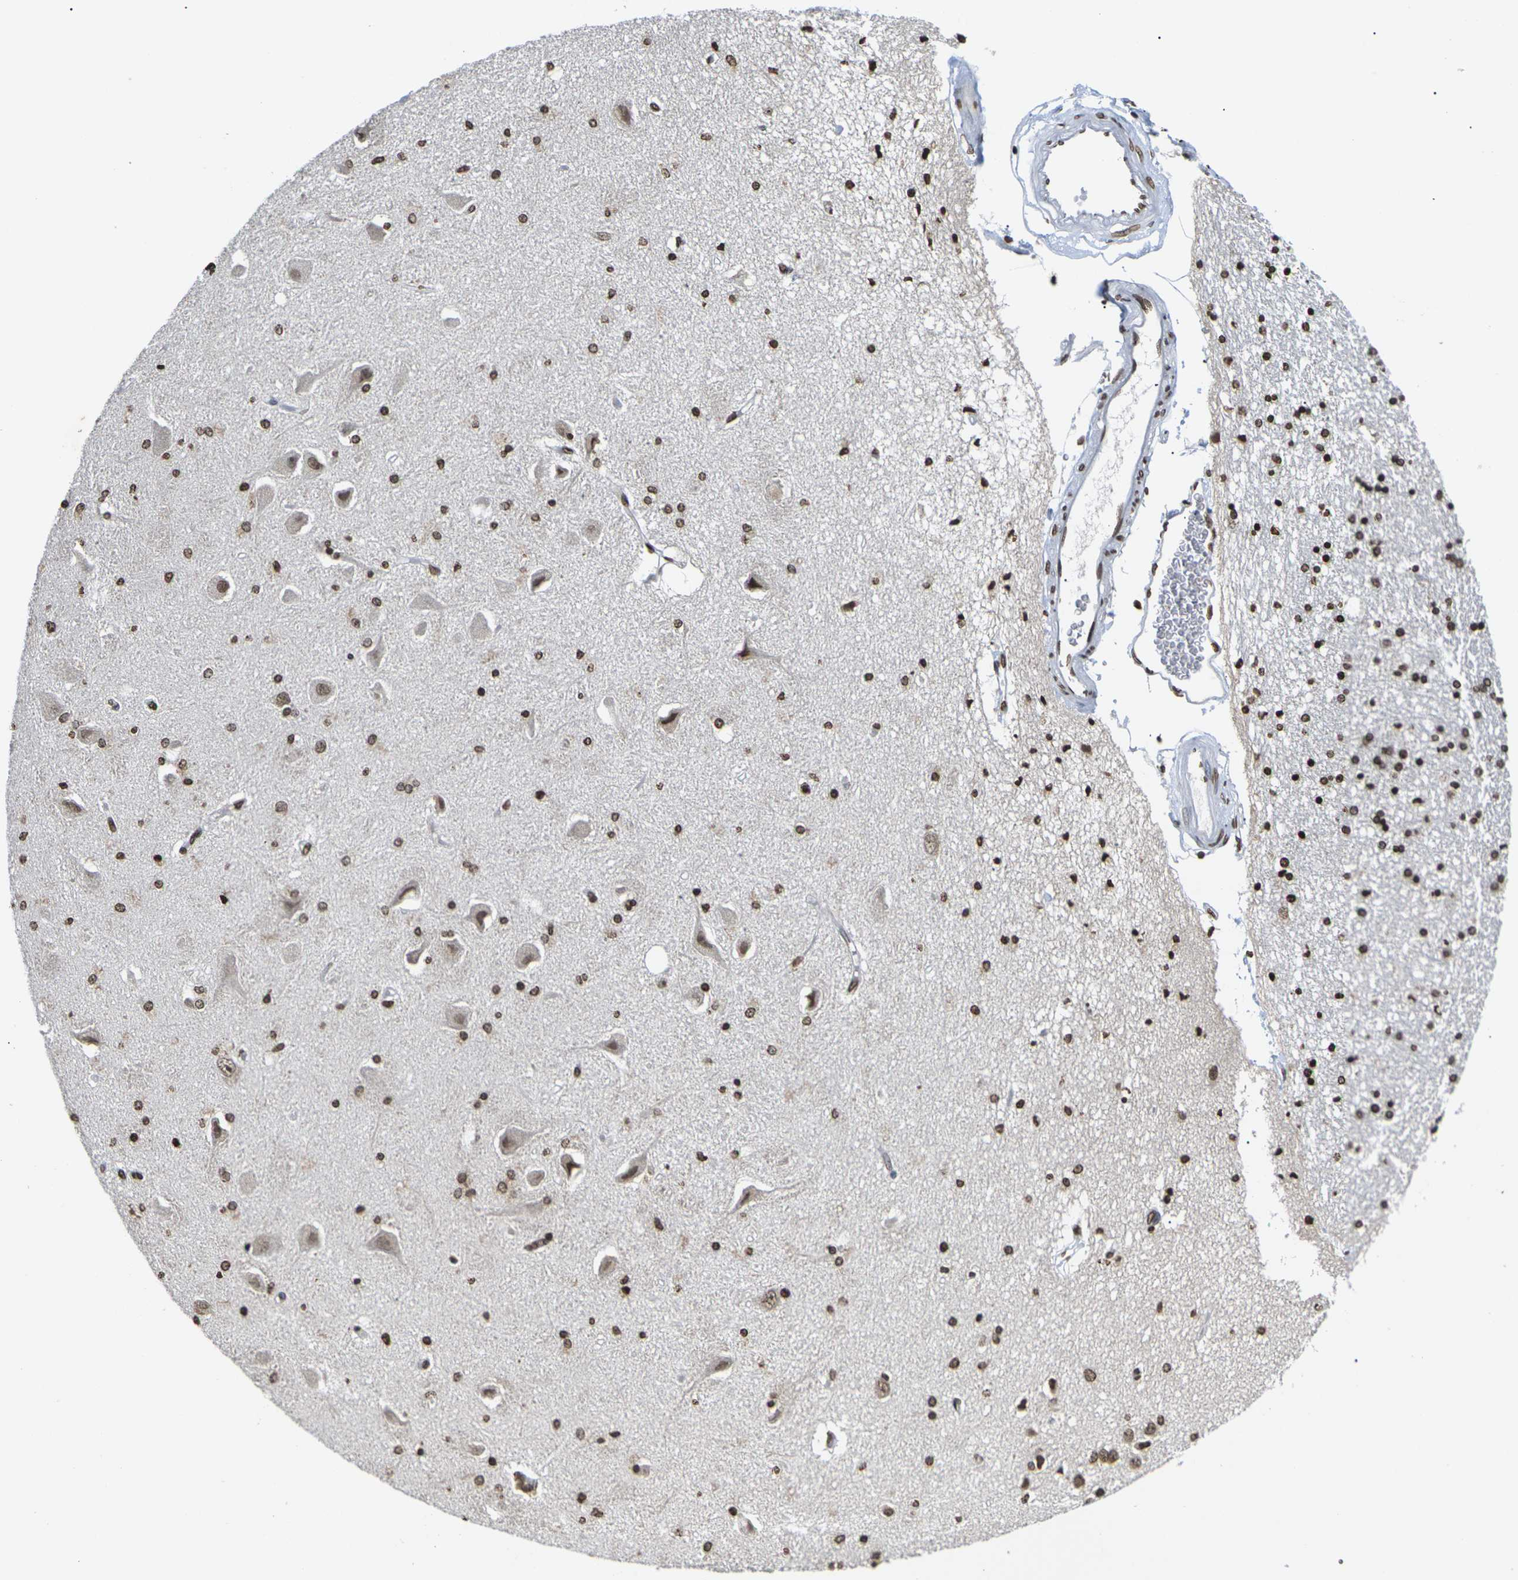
{"staining": {"intensity": "strong", "quantity": "25%-75%", "location": "nuclear"}, "tissue": "hippocampus", "cell_type": "Glial cells", "image_type": "normal", "snomed": [{"axis": "morphology", "description": "Normal tissue, NOS"}, {"axis": "topography", "description": "Hippocampus"}], "caption": "Immunohistochemical staining of benign human hippocampus shows 25%-75% levels of strong nuclear protein staining in approximately 25%-75% of glial cells.", "gene": "ETV5", "patient": {"sex": "female", "age": 54}}